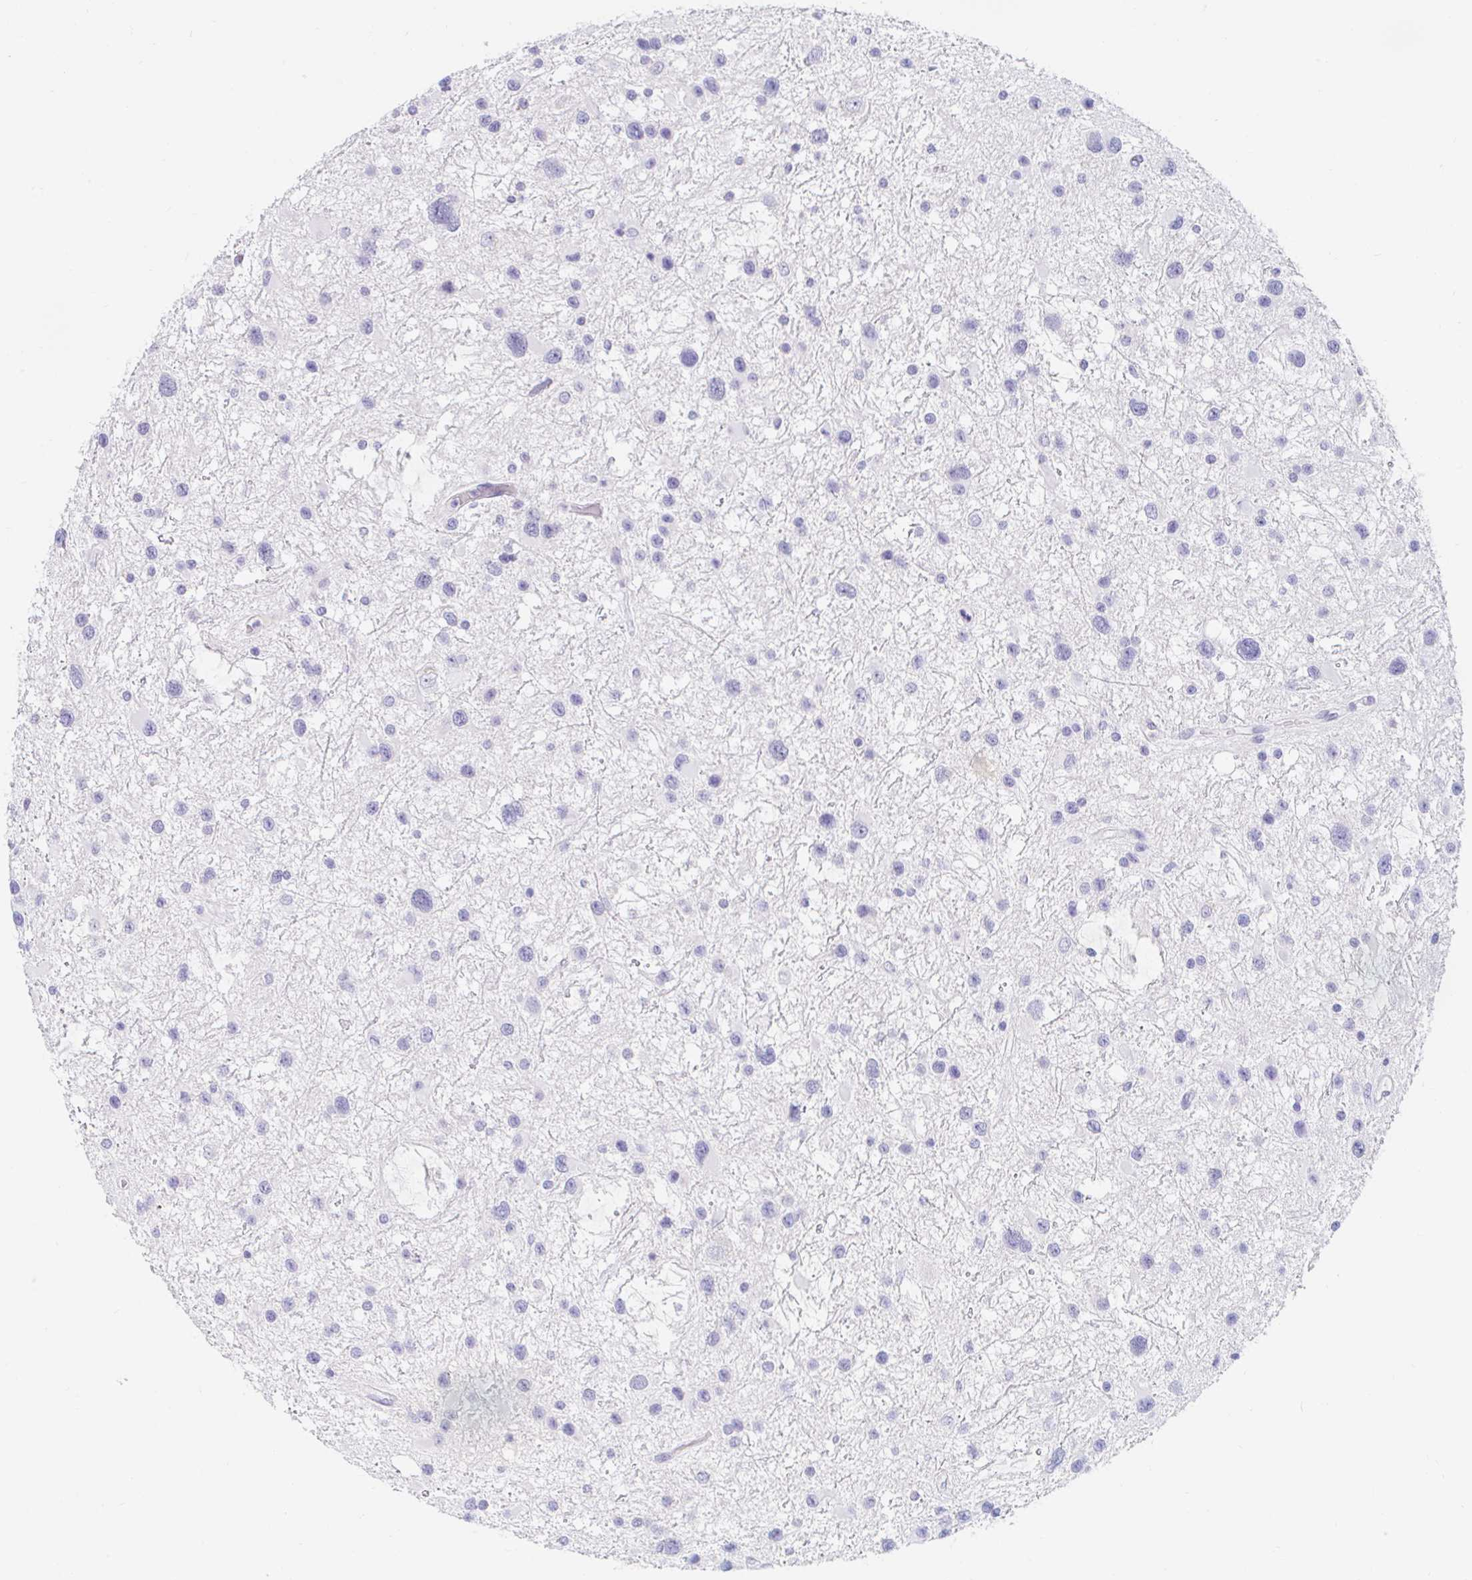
{"staining": {"intensity": "negative", "quantity": "none", "location": "none"}, "tissue": "glioma", "cell_type": "Tumor cells", "image_type": "cancer", "snomed": [{"axis": "morphology", "description": "Glioma, malignant, Low grade"}, {"axis": "topography", "description": "Brain"}], "caption": "Tumor cells are negative for protein expression in human glioma.", "gene": "TEX44", "patient": {"sex": "female", "age": 32}}